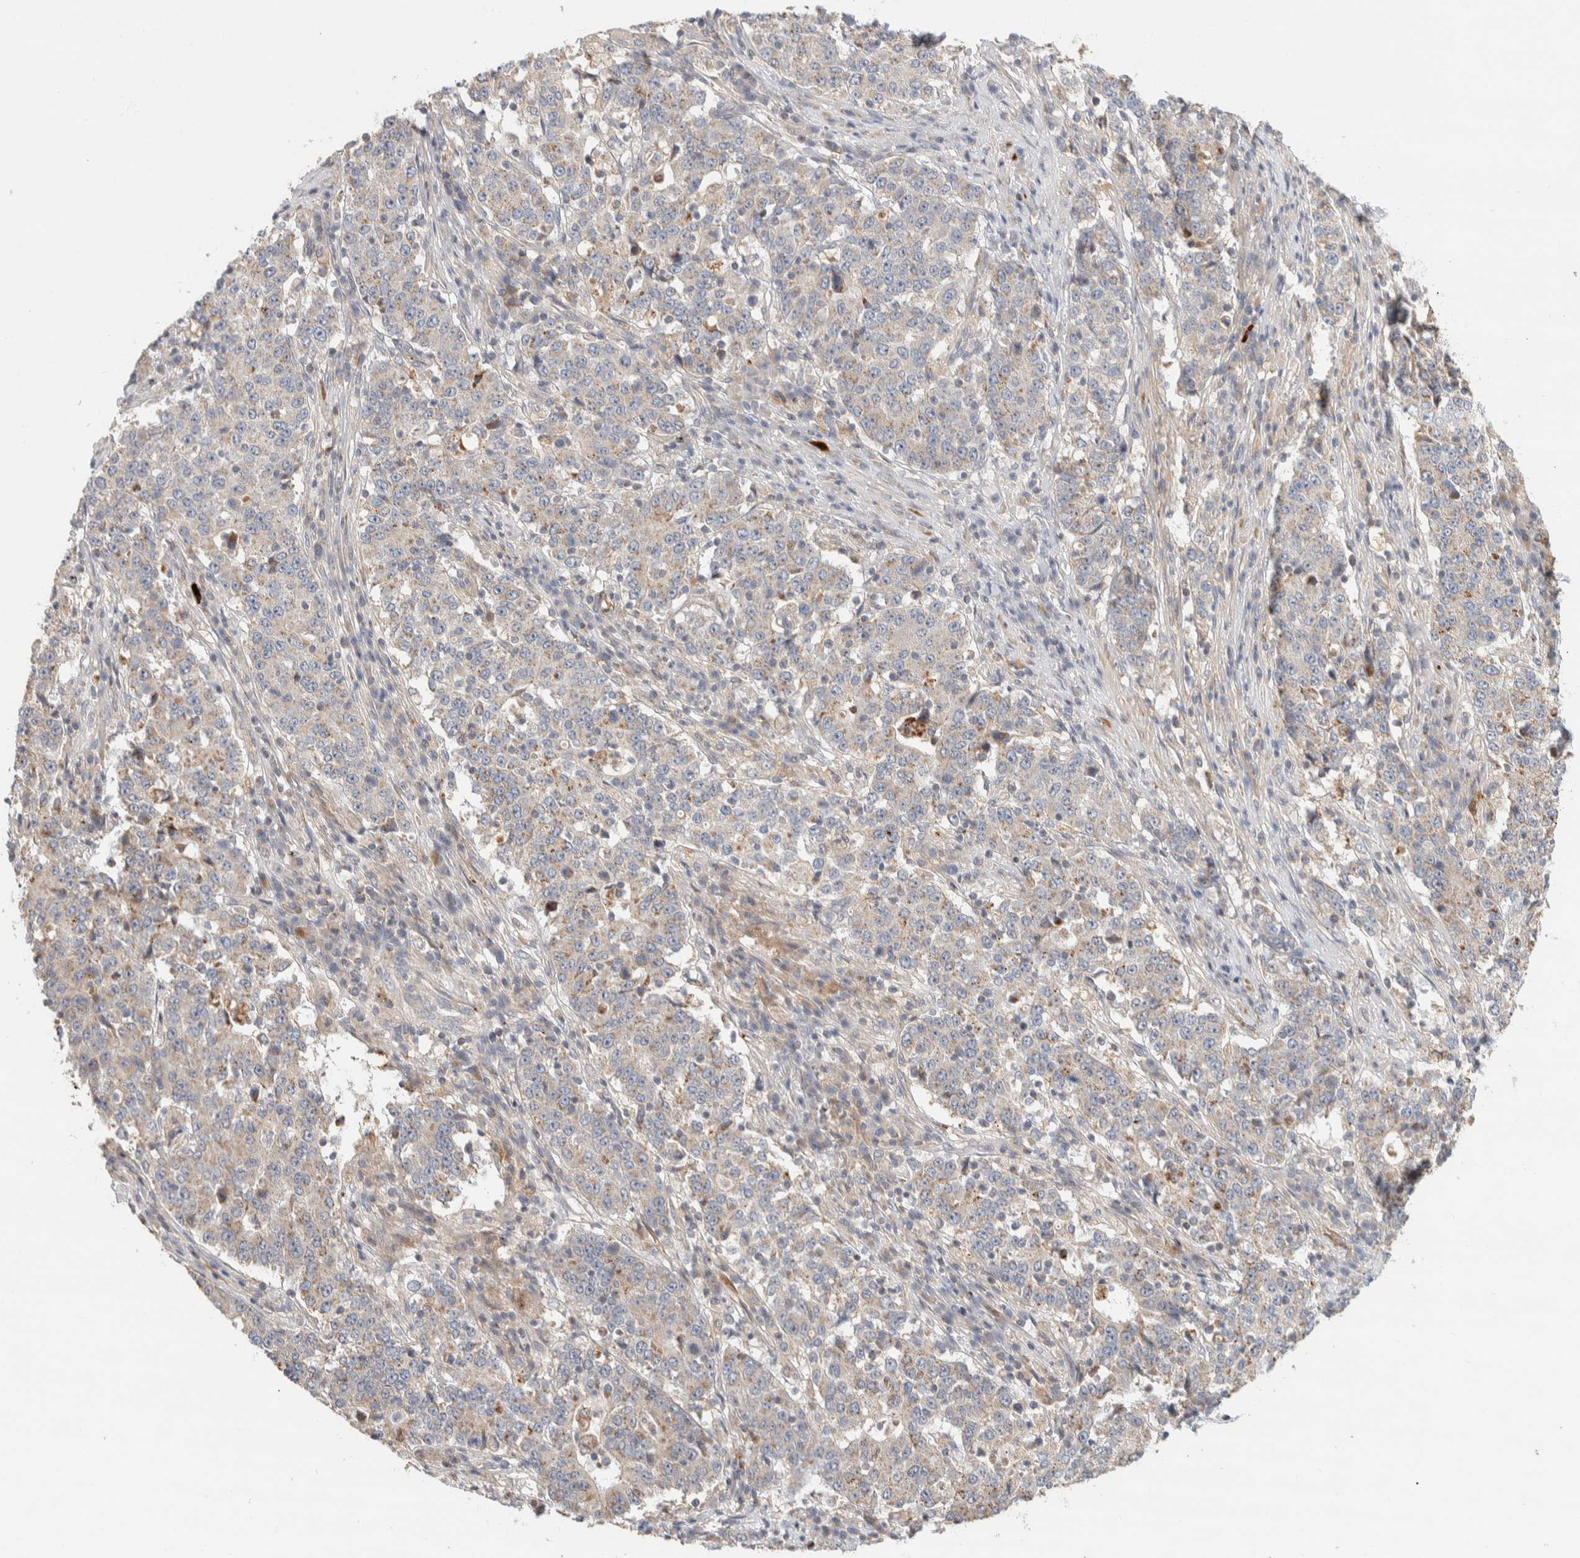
{"staining": {"intensity": "weak", "quantity": "<25%", "location": "cytoplasmic/membranous"}, "tissue": "stomach cancer", "cell_type": "Tumor cells", "image_type": "cancer", "snomed": [{"axis": "morphology", "description": "Adenocarcinoma, NOS"}, {"axis": "topography", "description": "Stomach"}], "caption": "High magnification brightfield microscopy of stomach cancer stained with DAB (brown) and counterstained with hematoxylin (blue): tumor cells show no significant expression. The staining is performed using DAB (3,3'-diaminobenzidine) brown chromogen with nuclei counter-stained in using hematoxylin.", "gene": "KIF9", "patient": {"sex": "male", "age": 59}}